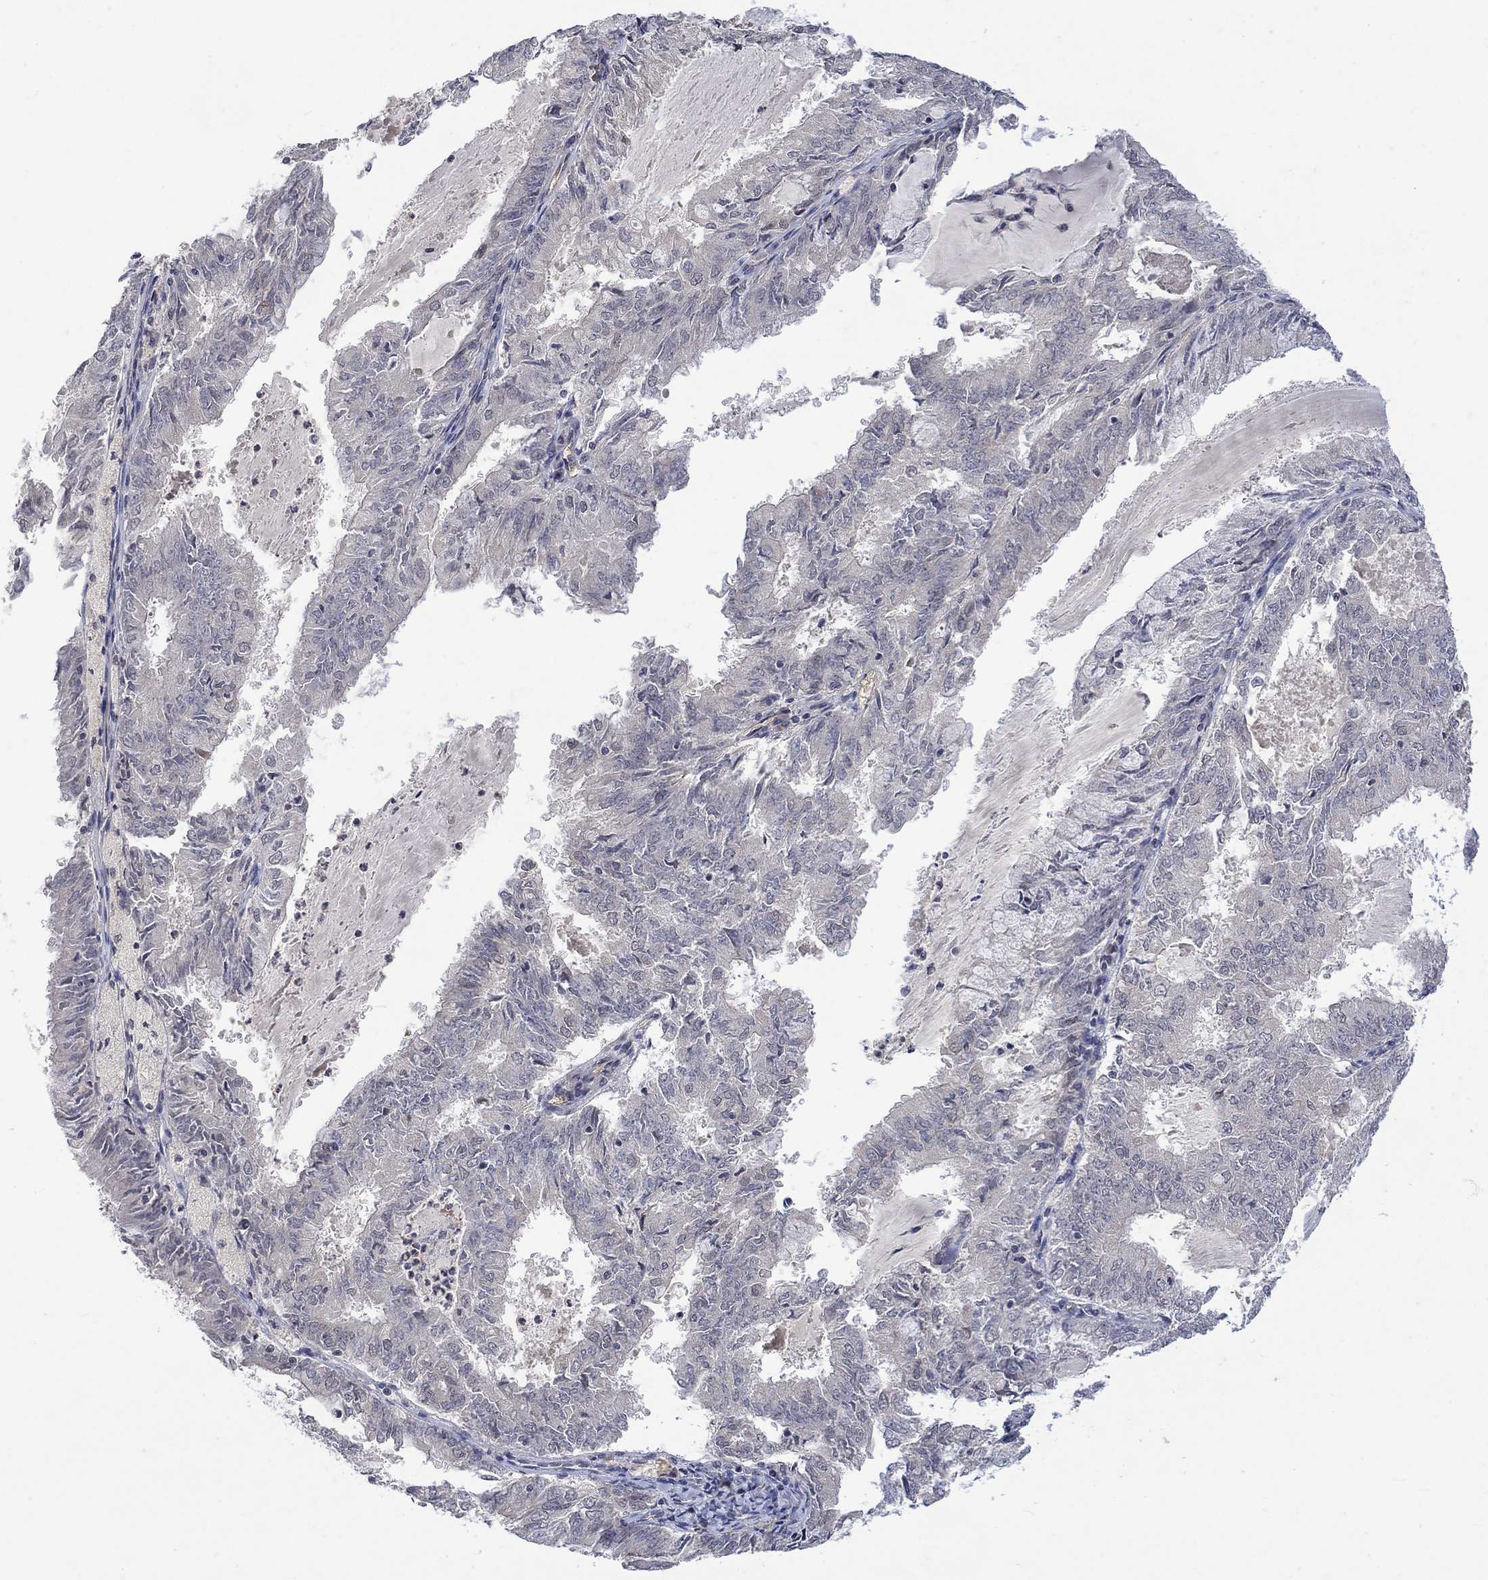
{"staining": {"intensity": "negative", "quantity": "none", "location": "none"}, "tissue": "endometrial cancer", "cell_type": "Tumor cells", "image_type": "cancer", "snomed": [{"axis": "morphology", "description": "Adenocarcinoma, NOS"}, {"axis": "topography", "description": "Endometrium"}], "caption": "Endometrial cancer stained for a protein using IHC shows no positivity tumor cells.", "gene": "GRIN2D", "patient": {"sex": "female", "age": 57}}